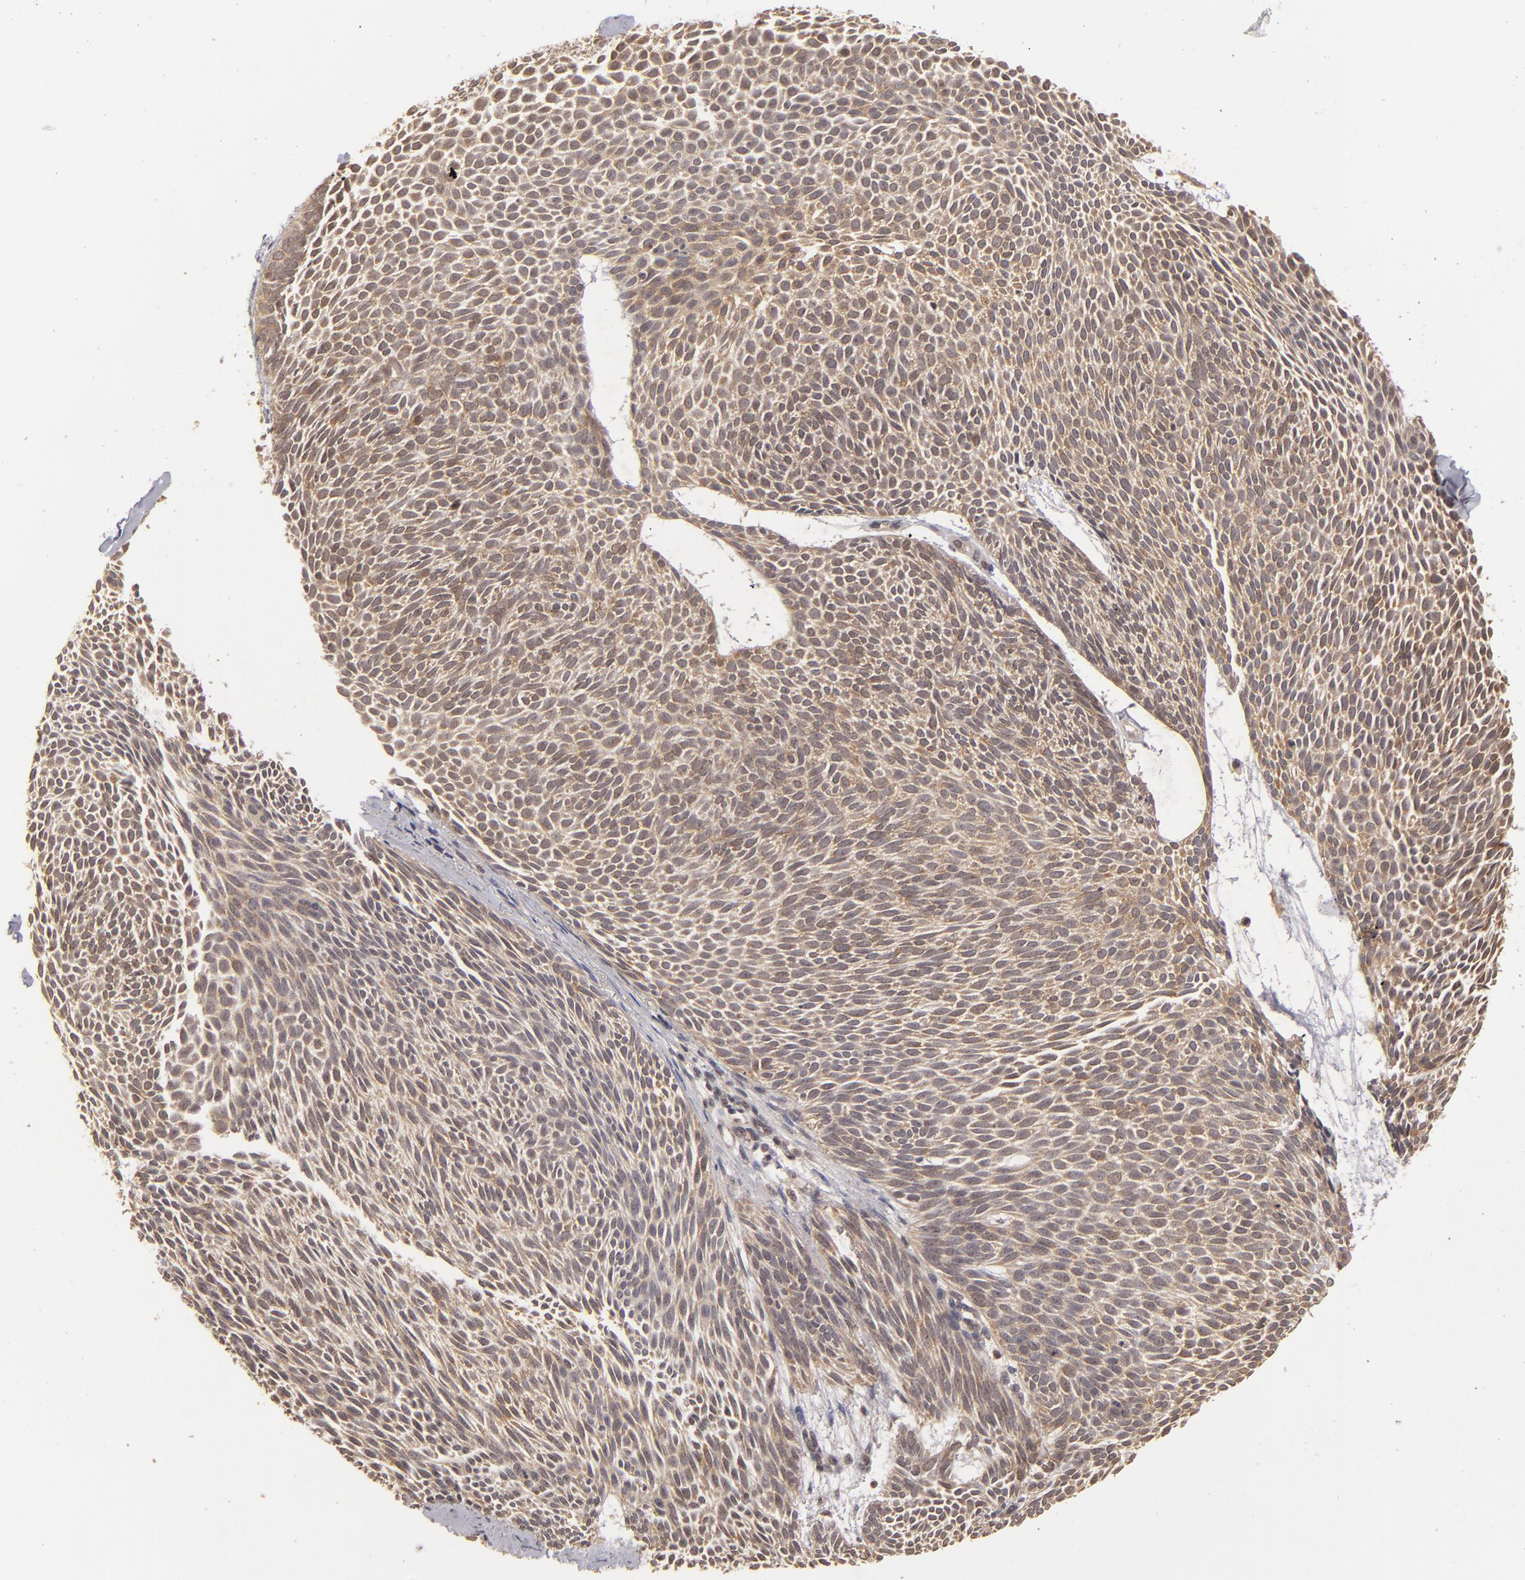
{"staining": {"intensity": "moderate", "quantity": ">75%", "location": "cytoplasmic/membranous"}, "tissue": "skin cancer", "cell_type": "Tumor cells", "image_type": "cancer", "snomed": [{"axis": "morphology", "description": "Basal cell carcinoma"}, {"axis": "topography", "description": "Skin"}], "caption": "Tumor cells demonstrate medium levels of moderate cytoplasmic/membranous staining in about >75% of cells in skin basal cell carcinoma.", "gene": "MAPK3", "patient": {"sex": "male", "age": 84}}